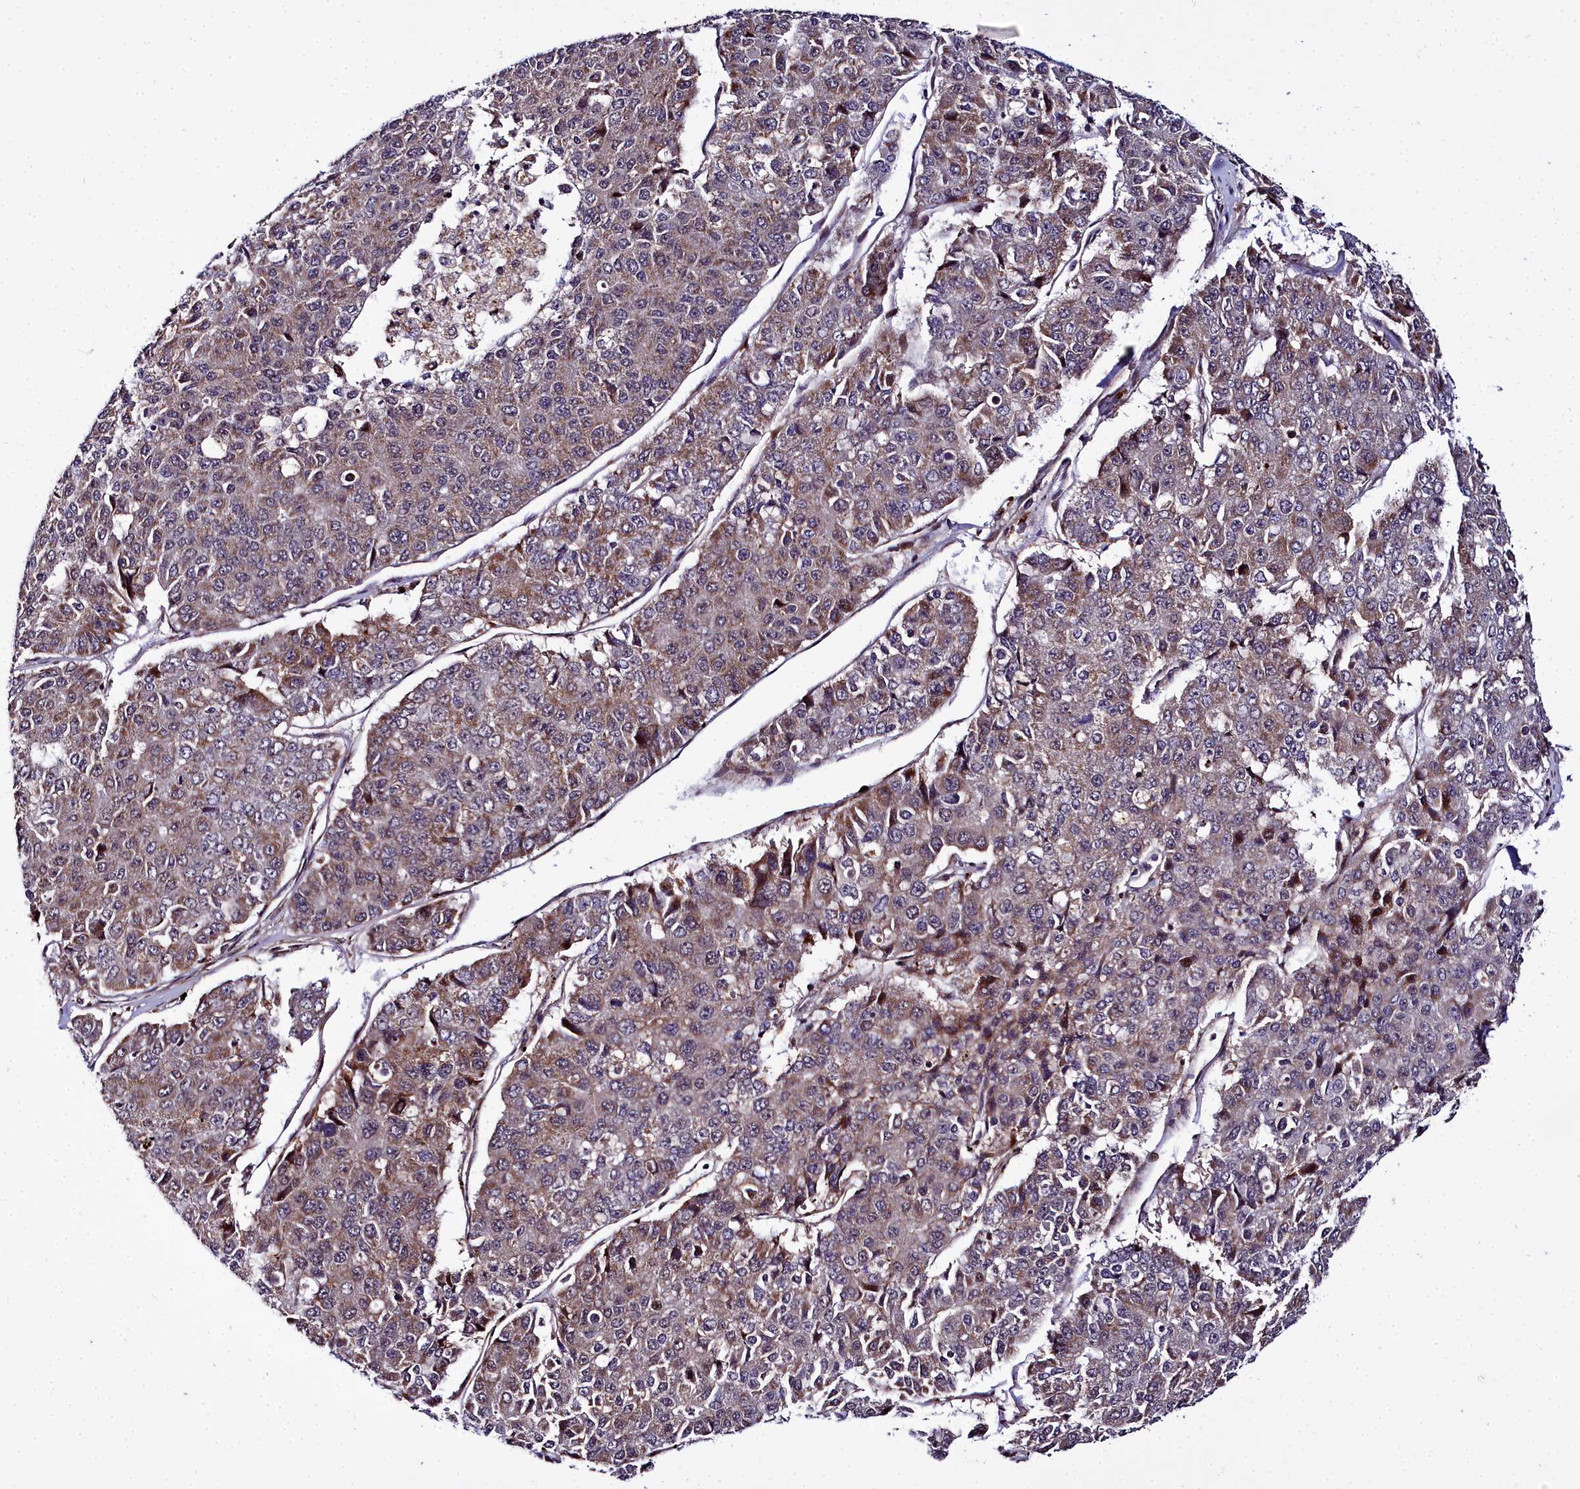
{"staining": {"intensity": "moderate", "quantity": "25%-75%", "location": "cytoplasmic/membranous,nuclear"}, "tissue": "pancreatic cancer", "cell_type": "Tumor cells", "image_type": "cancer", "snomed": [{"axis": "morphology", "description": "Adenocarcinoma, NOS"}, {"axis": "topography", "description": "Pancreas"}], "caption": "The photomicrograph exhibits a brown stain indicating the presence of a protein in the cytoplasmic/membranous and nuclear of tumor cells in pancreatic cancer.", "gene": "MRPS11", "patient": {"sex": "male", "age": 50}}